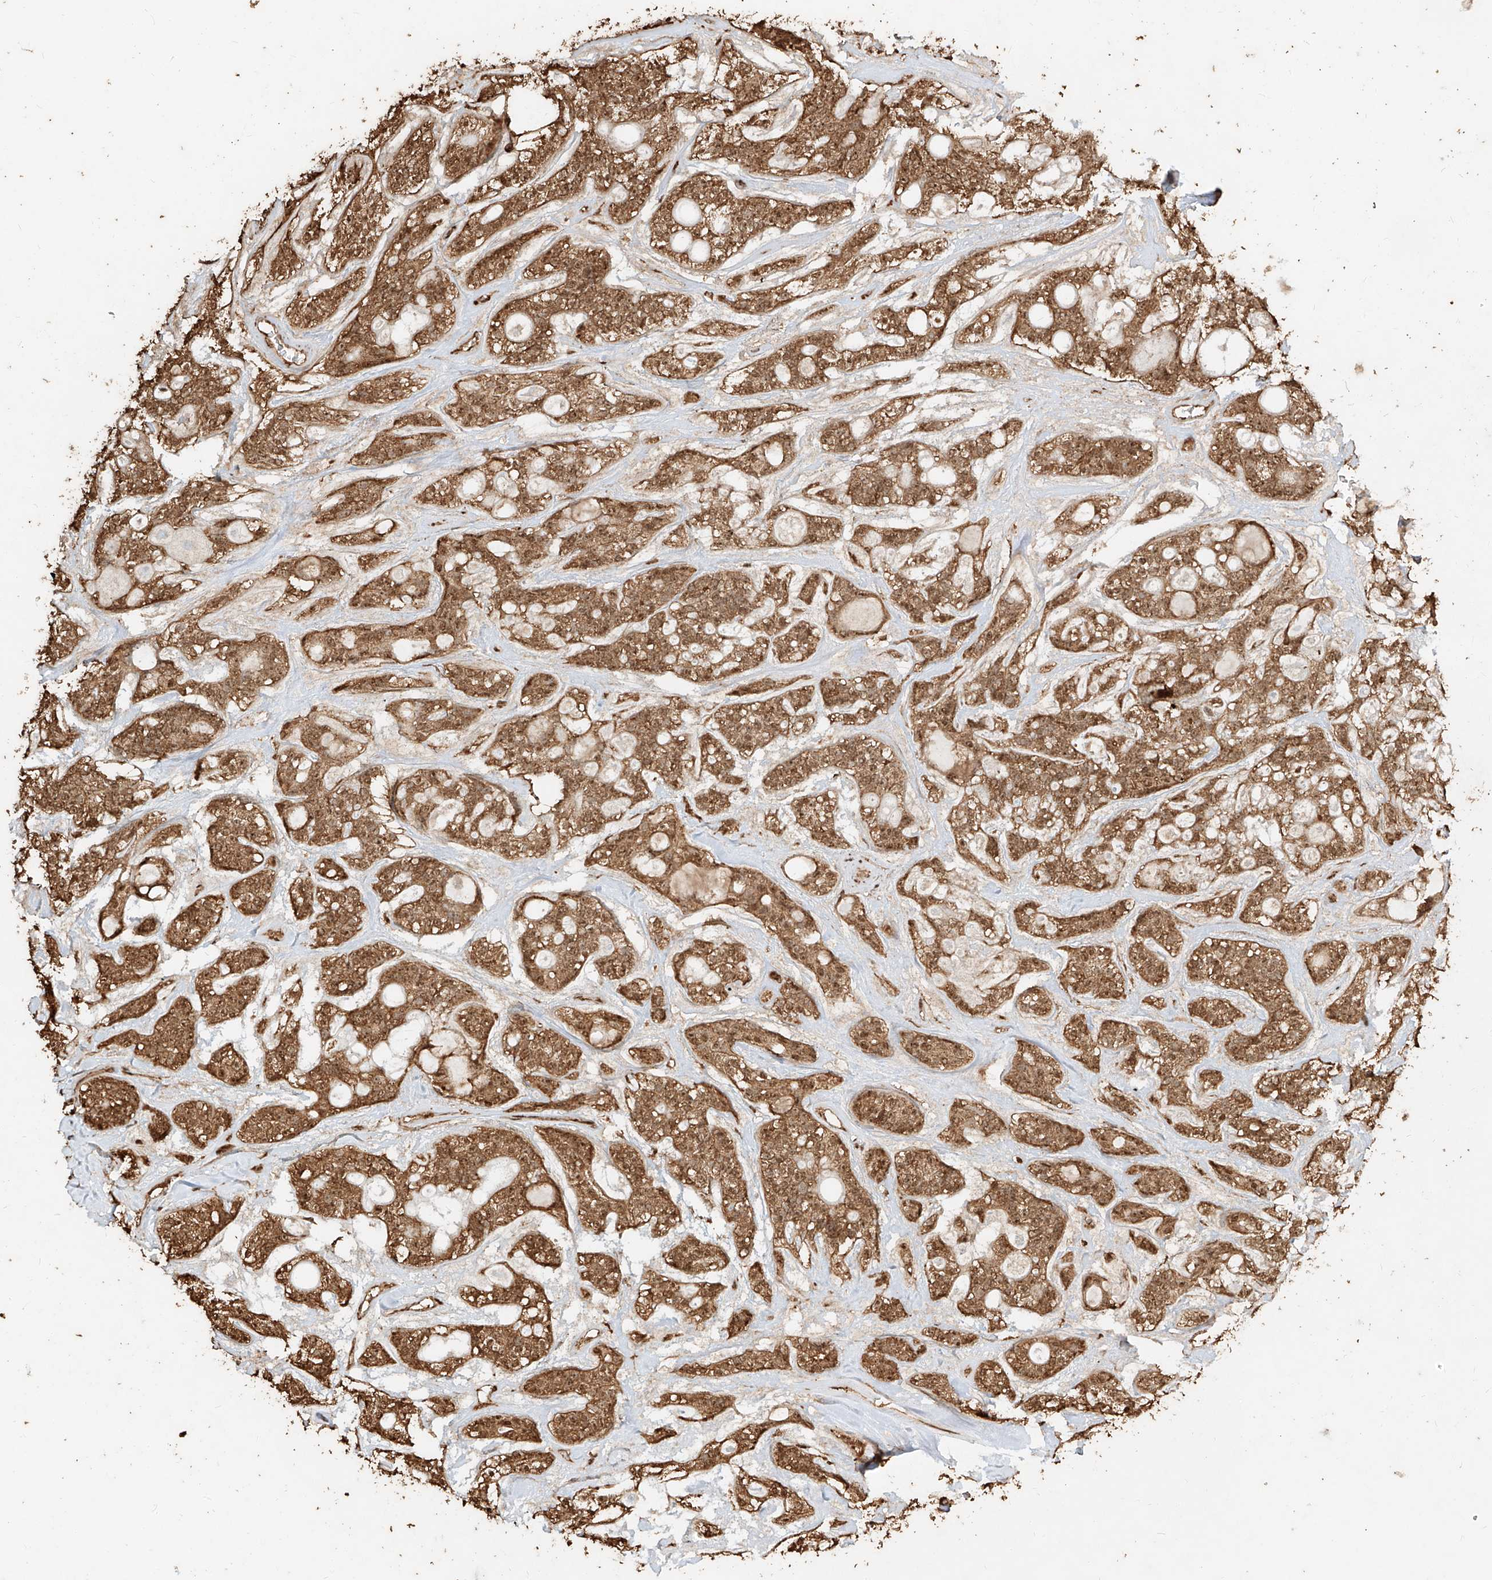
{"staining": {"intensity": "moderate", "quantity": ">75%", "location": "cytoplasmic/membranous,nuclear"}, "tissue": "head and neck cancer", "cell_type": "Tumor cells", "image_type": "cancer", "snomed": [{"axis": "morphology", "description": "Adenocarcinoma, NOS"}, {"axis": "topography", "description": "Head-Neck"}], "caption": "There is medium levels of moderate cytoplasmic/membranous and nuclear positivity in tumor cells of adenocarcinoma (head and neck), as demonstrated by immunohistochemical staining (brown color).", "gene": "ZNF660", "patient": {"sex": "male", "age": 66}}